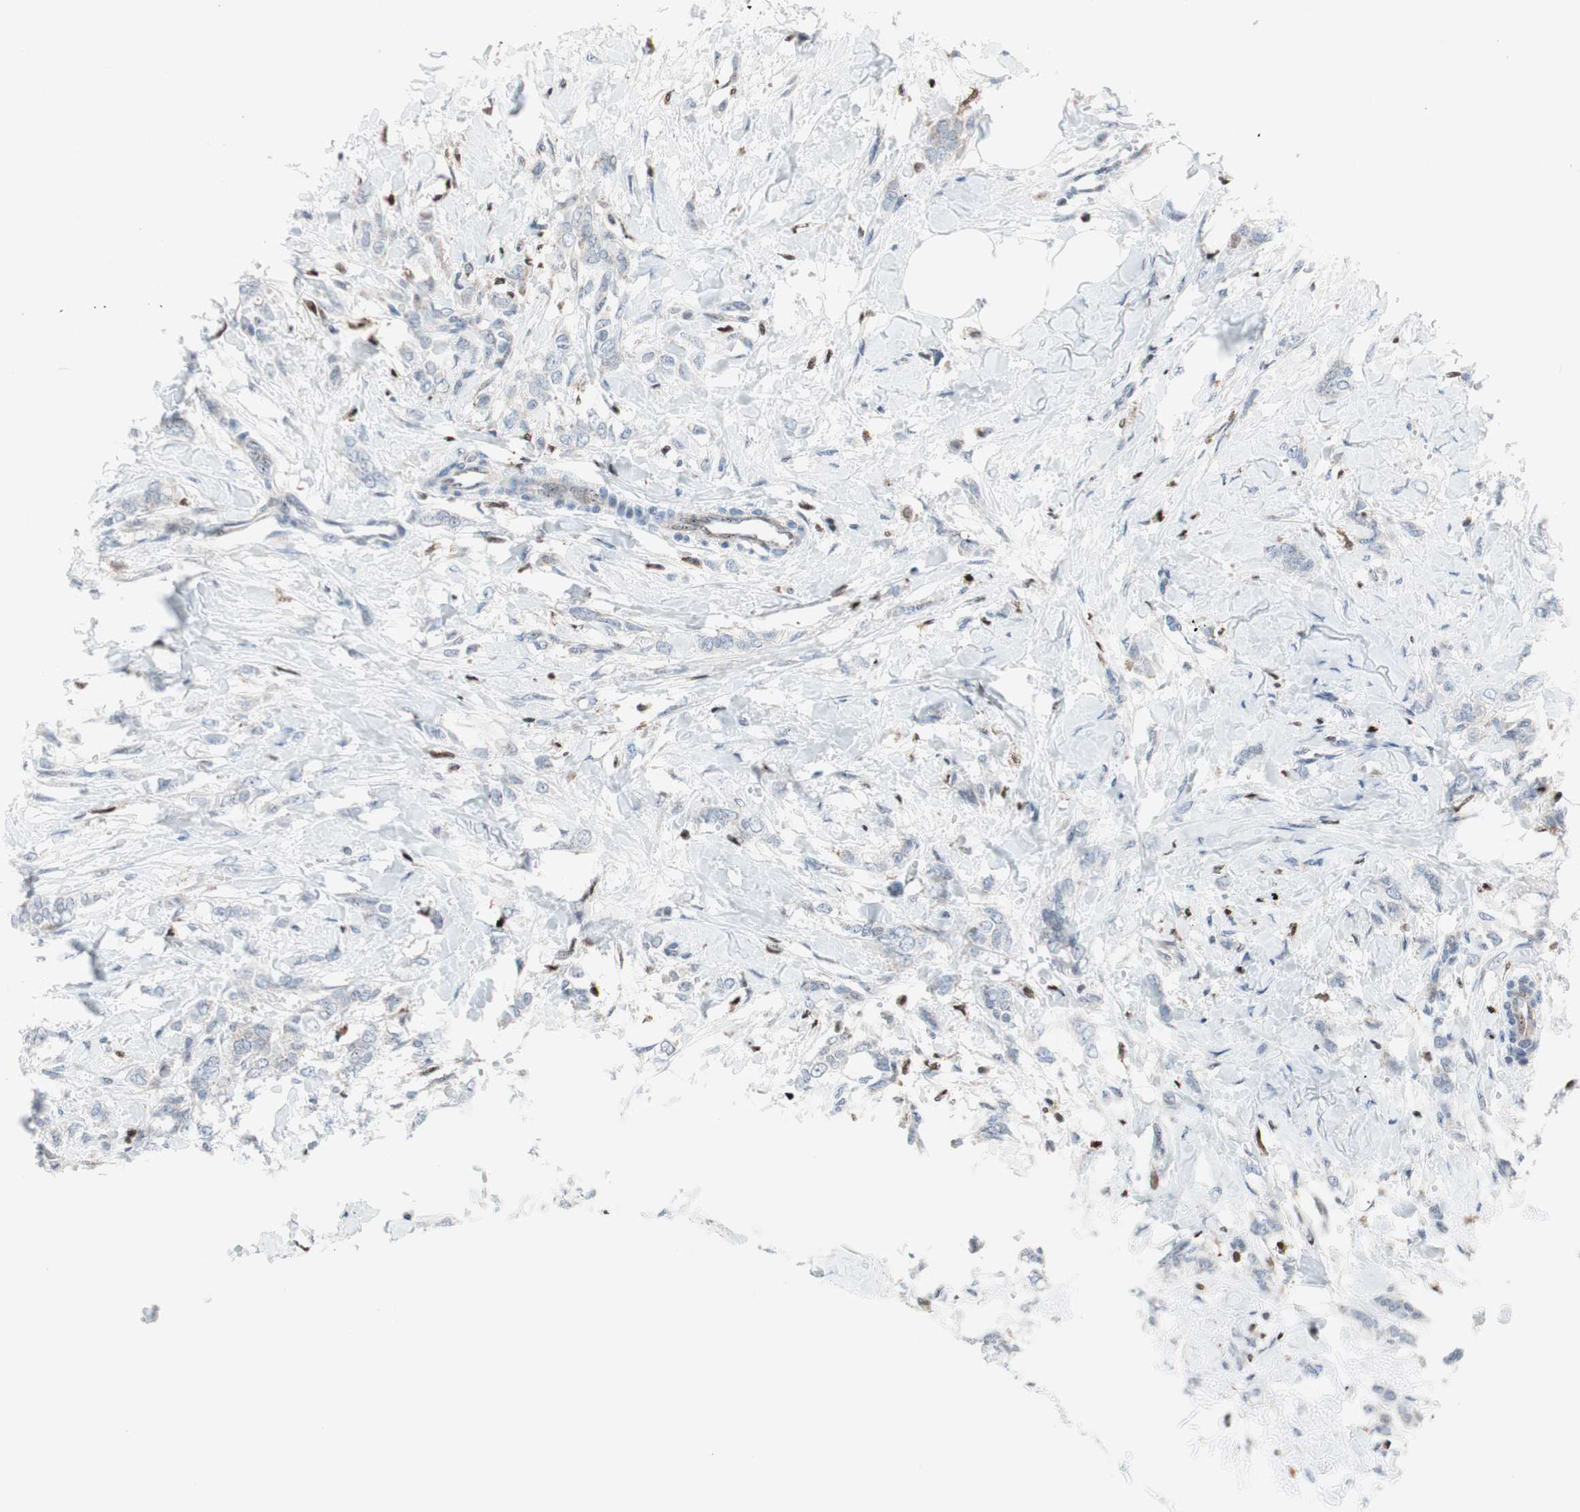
{"staining": {"intensity": "negative", "quantity": "none", "location": "none"}, "tissue": "breast cancer", "cell_type": "Tumor cells", "image_type": "cancer", "snomed": [{"axis": "morphology", "description": "Lobular carcinoma, in situ"}, {"axis": "morphology", "description": "Lobular carcinoma"}, {"axis": "topography", "description": "Breast"}], "caption": "Breast cancer (lobular carcinoma) stained for a protein using IHC demonstrates no staining tumor cells.", "gene": "RGS10", "patient": {"sex": "female", "age": 41}}